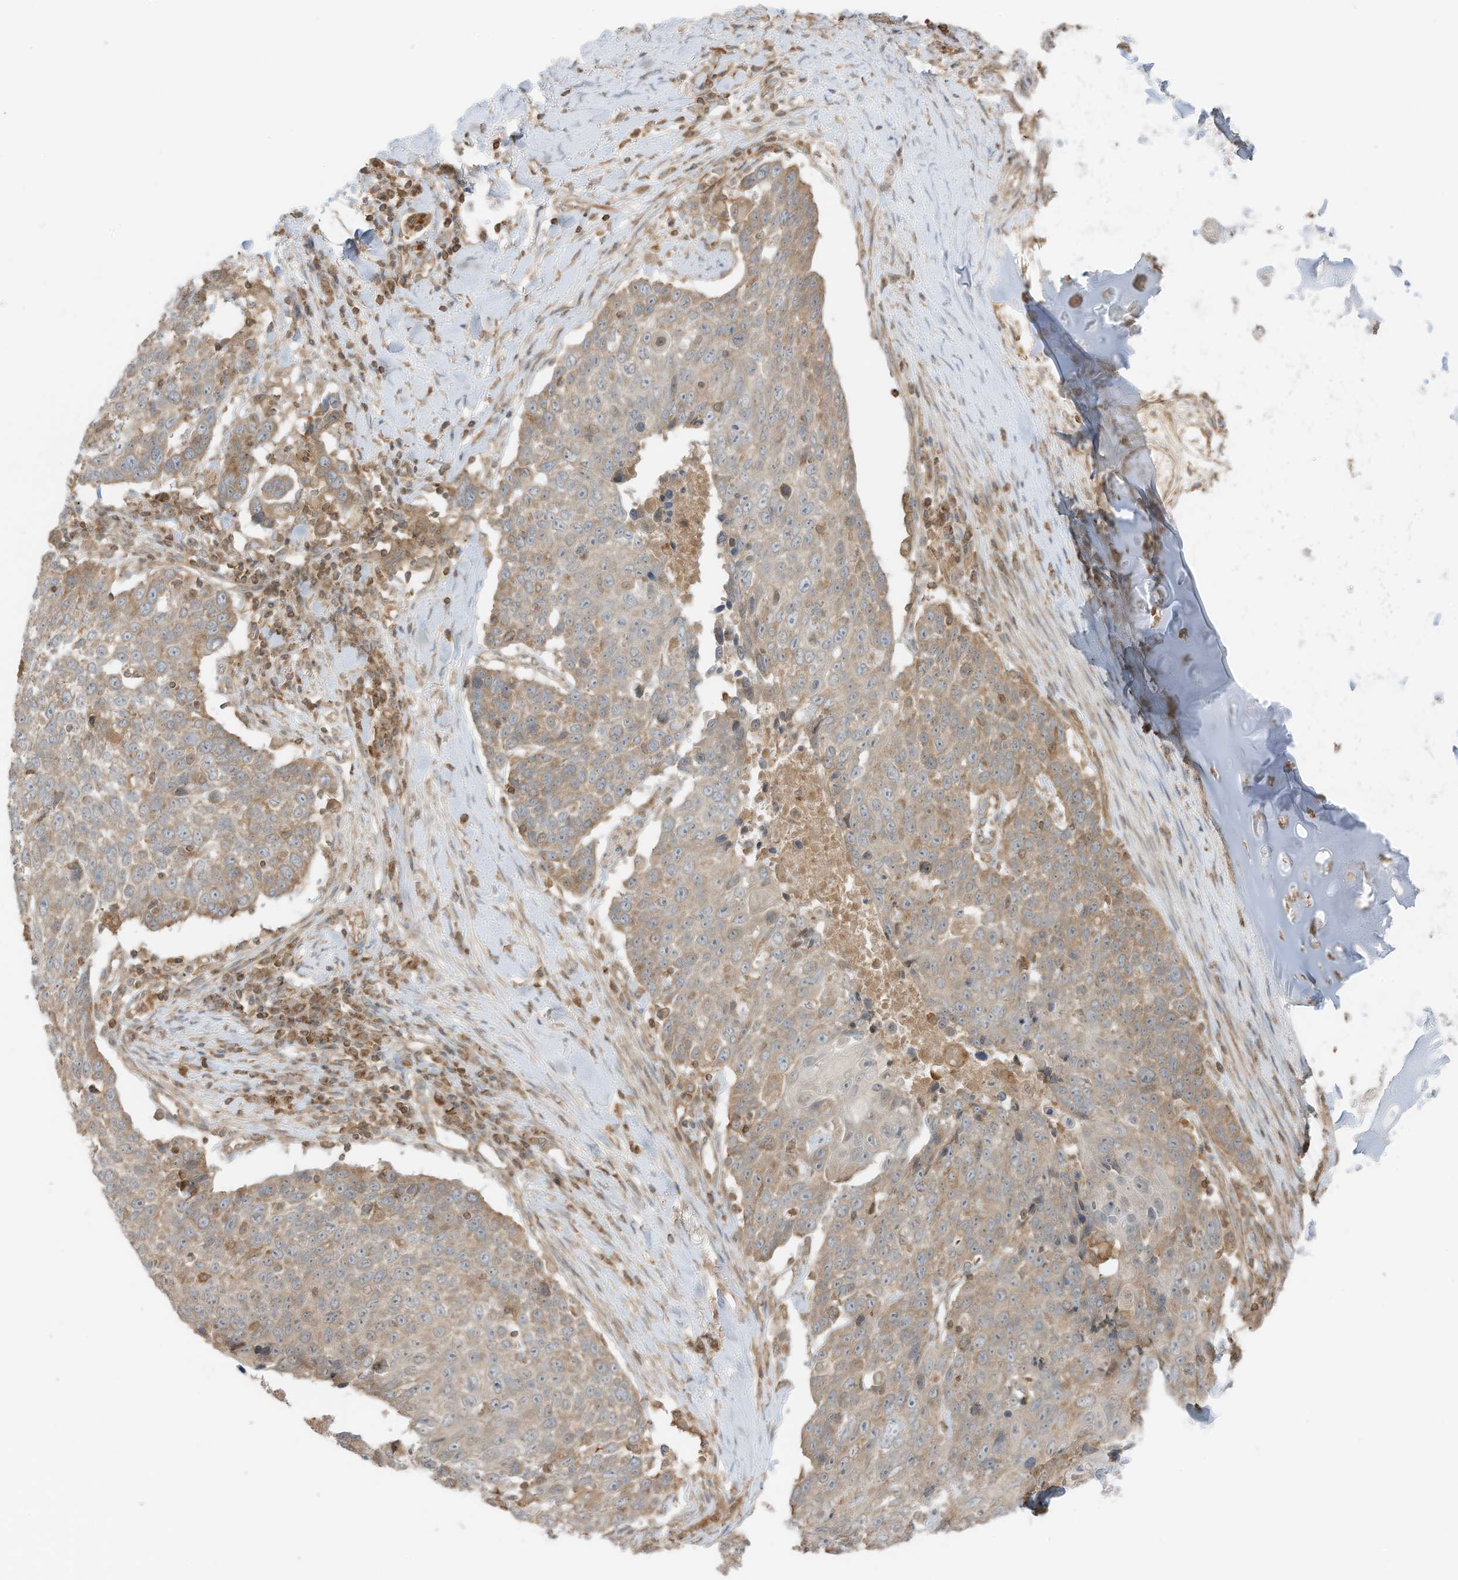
{"staining": {"intensity": "moderate", "quantity": "25%-75%", "location": "cytoplasmic/membranous"}, "tissue": "lung cancer", "cell_type": "Tumor cells", "image_type": "cancer", "snomed": [{"axis": "morphology", "description": "Squamous cell carcinoma, NOS"}, {"axis": "topography", "description": "Lung"}], "caption": "Lung cancer (squamous cell carcinoma) stained for a protein exhibits moderate cytoplasmic/membranous positivity in tumor cells. (Stains: DAB (3,3'-diaminobenzidine) in brown, nuclei in blue, Microscopy: brightfield microscopy at high magnification).", "gene": "SLC25A12", "patient": {"sex": "male", "age": 66}}